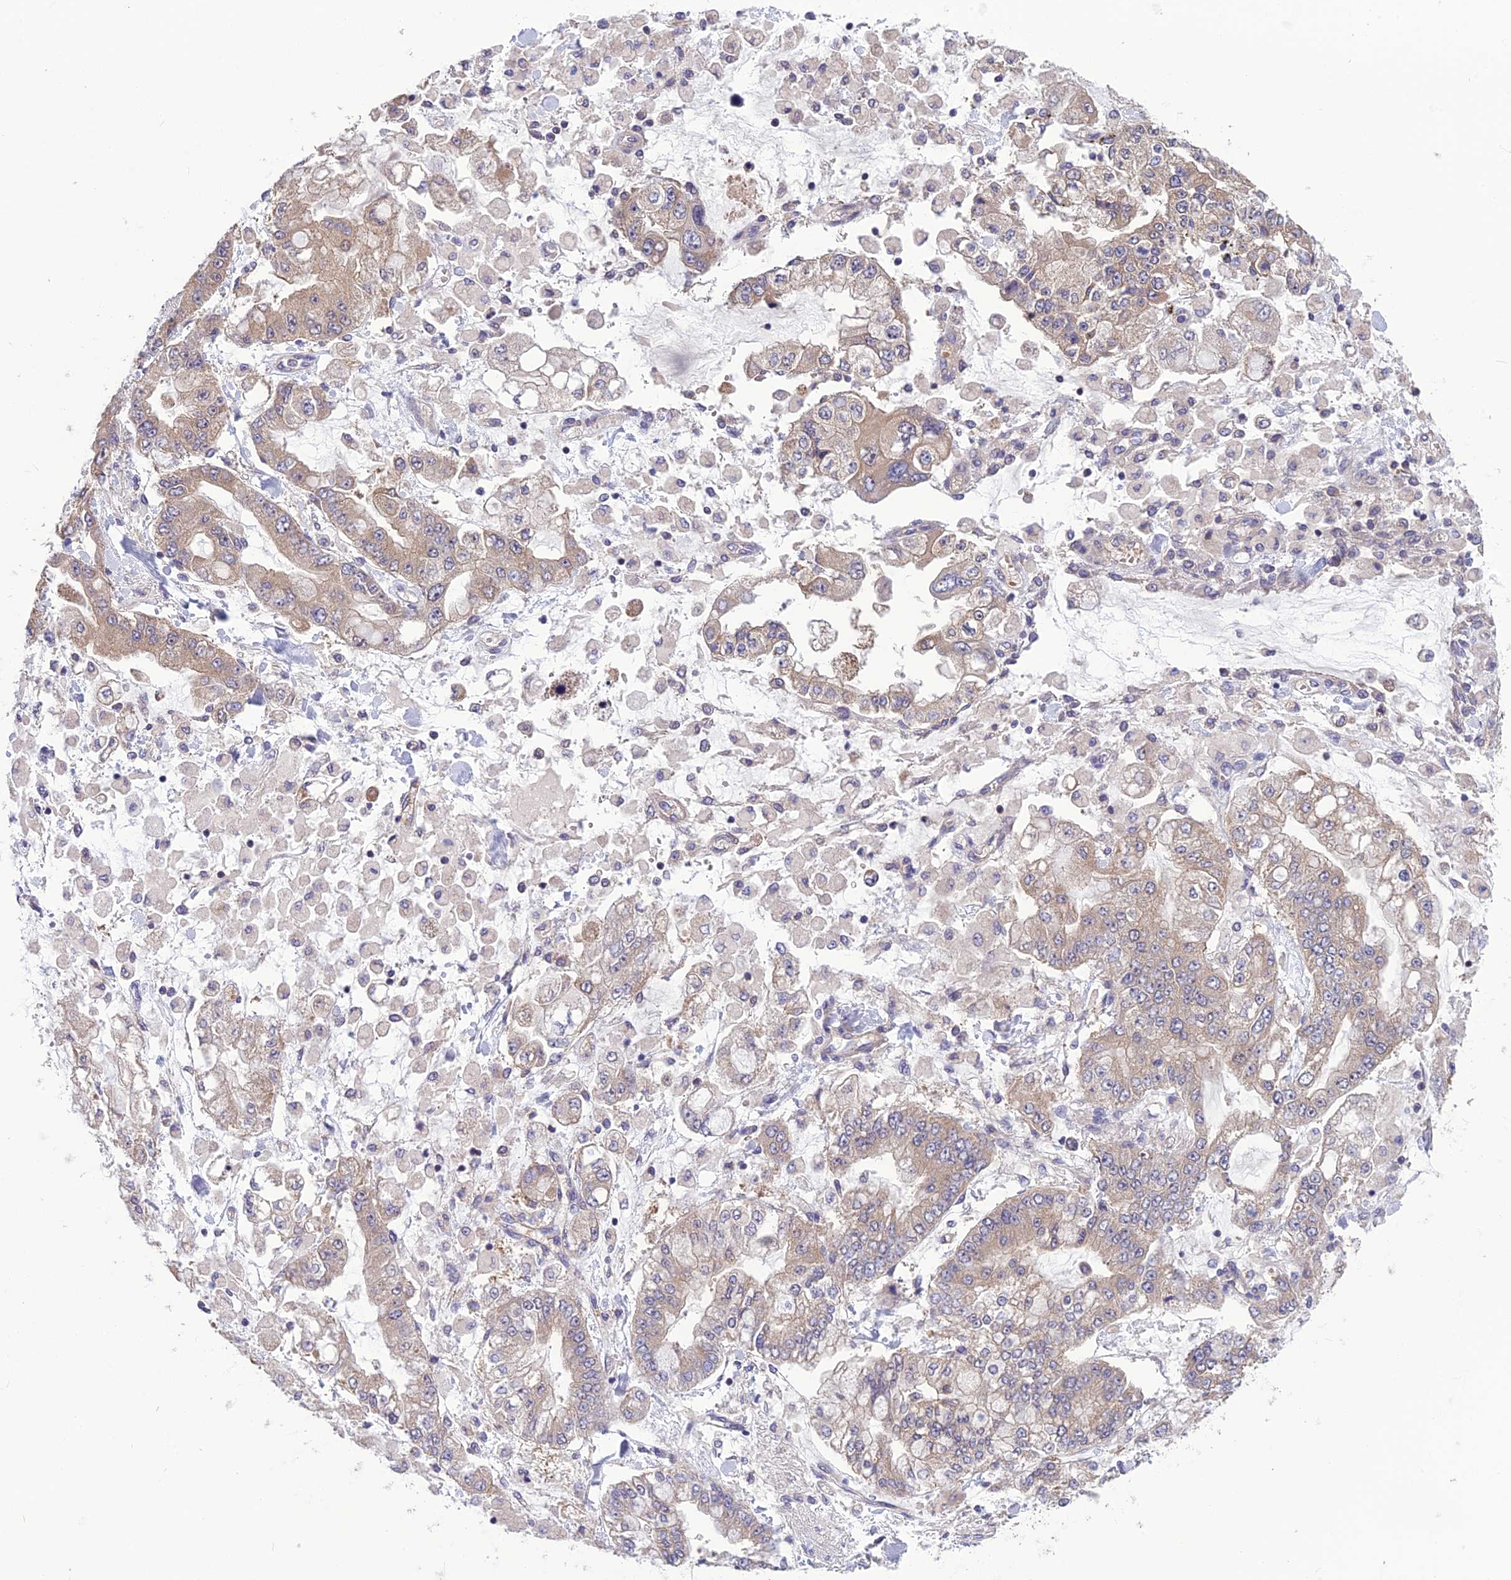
{"staining": {"intensity": "weak", "quantity": "<25%", "location": "cytoplasmic/membranous"}, "tissue": "stomach cancer", "cell_type": "Tumor cells", "image_type": "cancer", "snomed": [{"axis": "morphology", "description": "Normal tissue, NOS"}, {"axis": "morphology", "description": "Adenocarcinoma, NOS"}, {"axis": "topography", "description": "Stomach, upper"}, {"axis": "topography", "description": "Stomach"}], "caption": "A photomicrograph of stomach cancer stained for a protein demonstrates no brown staining in tumor cells.", "gene": "PSMF1", "patient": {"sex": "male", "age": 76}}